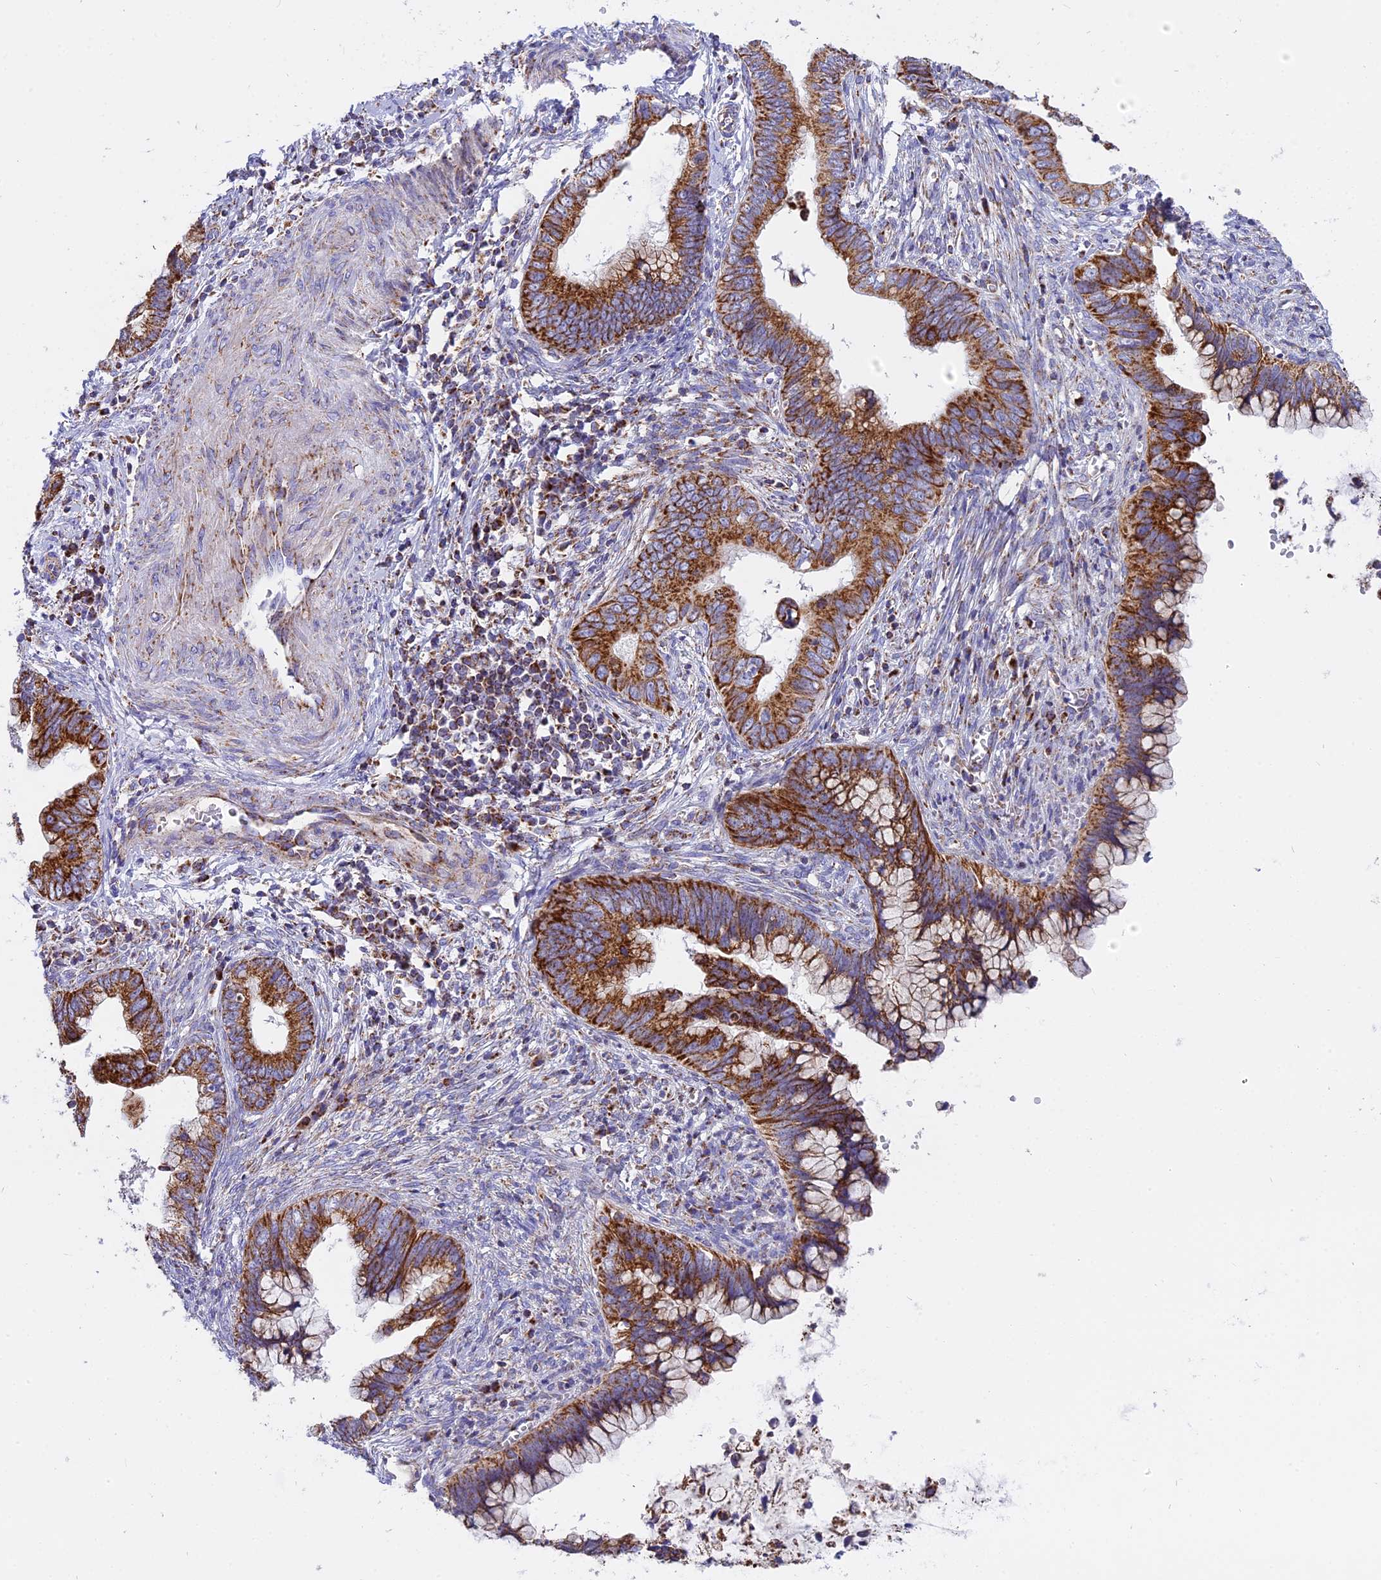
{"staining": {"intensity": "strong", "quantity": ">75%", "location": "cytoplasmic/membranous"}, "tissue": "cervical cancer", "cell_type": "Tumor cells", "image_type": "cancer", "snomed": [{"axis": "morphology", "description": "Adenocarcinoma, NOS"}, {"axis": "topography", "description": "Cervix"}], "caption": "Protein expression analysis of human adenocarcinoma (cervical) reveals strong cytoplasmic/membranous staining in approximately >75% of tumor cells. (brown staining indicates protein expression, while blue staining denotes nuclei).", "gene": "MRPS34", "patient": {"sex": "female", "age": 44}}